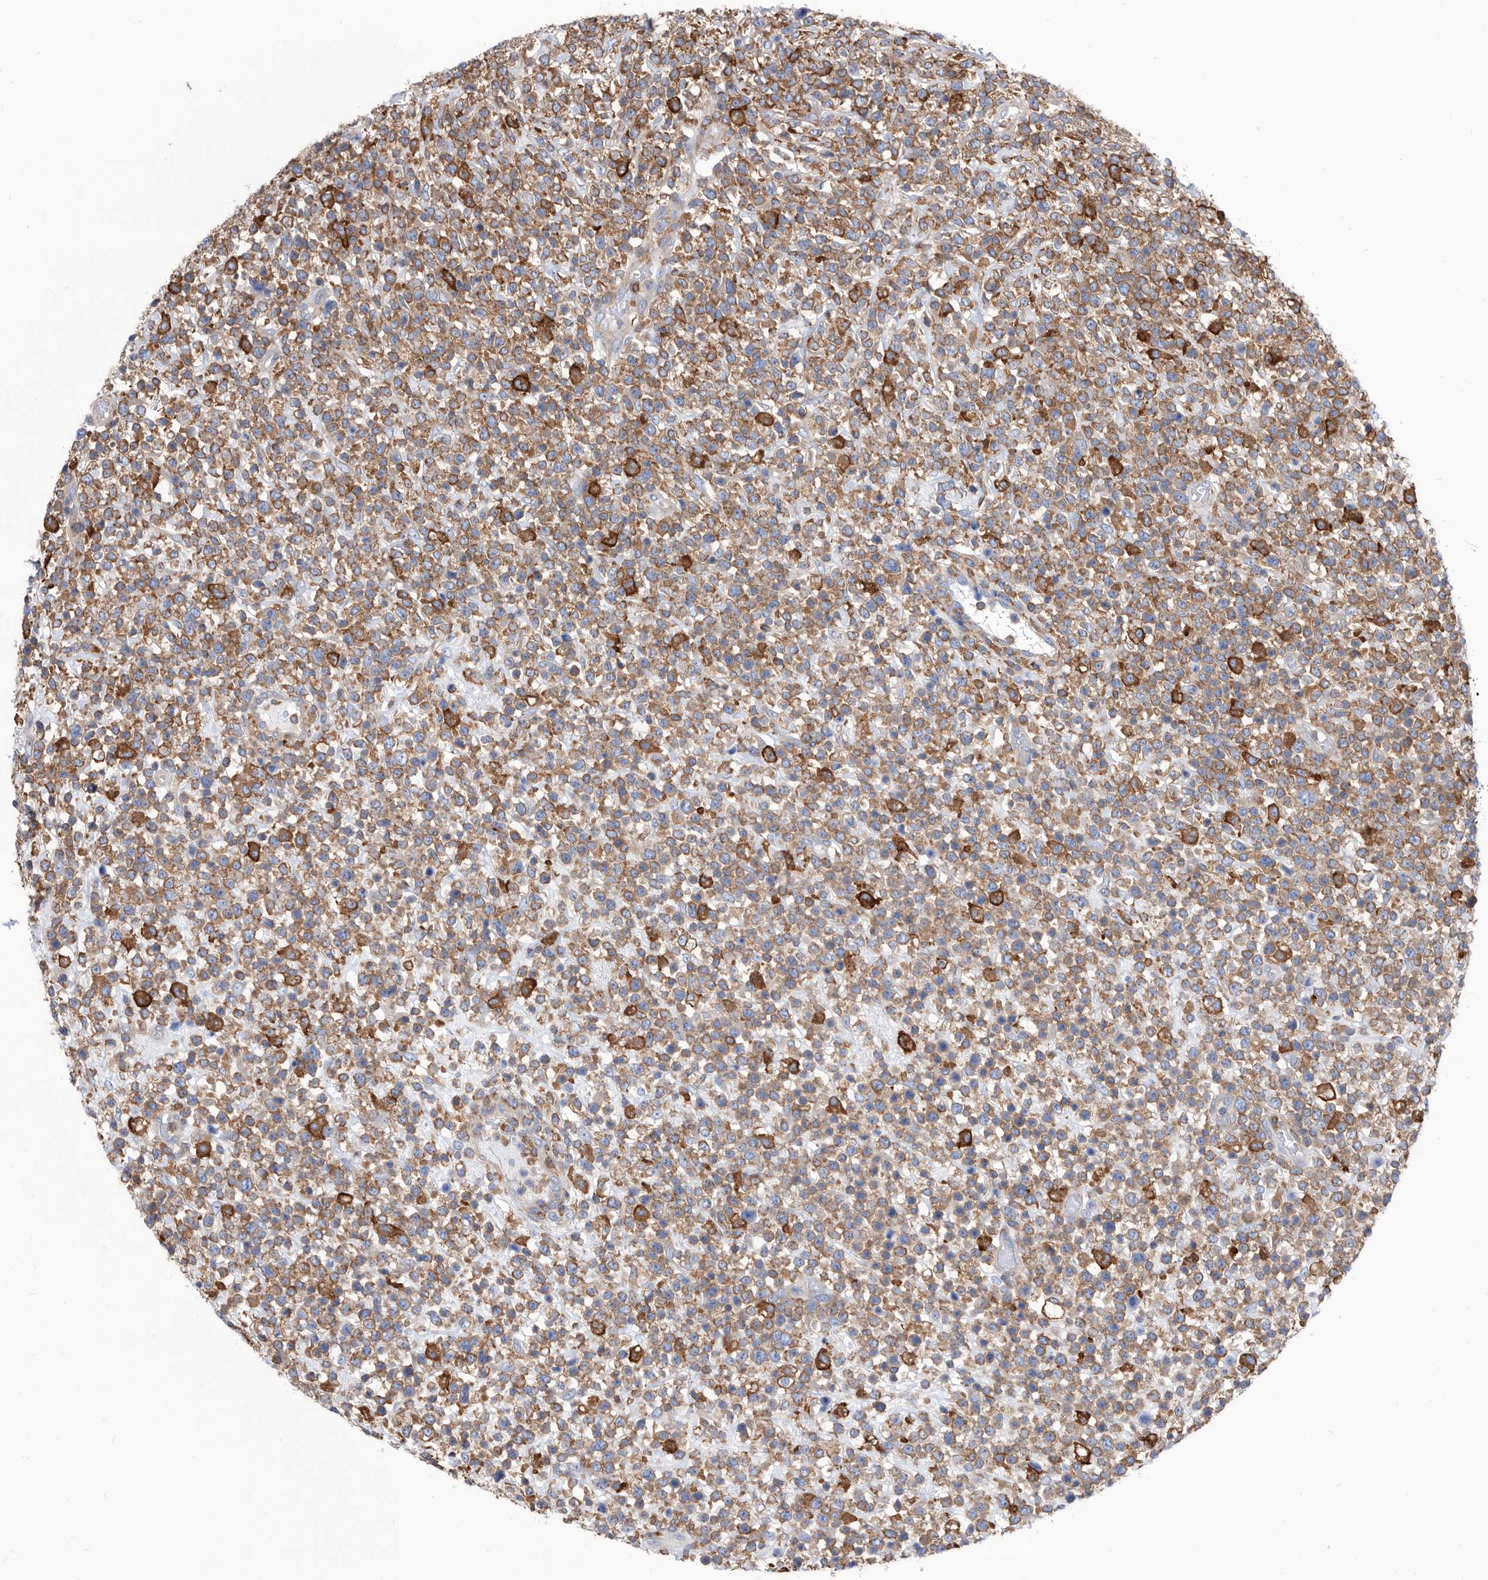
{"staining": {"intensity": "moderate", "quantity": ">75%", "location": "cytoplasmic/membranous"}, "tissue": "lymphoma", "cell_type": "Tumor cells", "image_type": "cancer", "snomed": [{"axis": "morphology", "description": "Malignant lymphoma, non-Hodgkin's type, High grade"}, {"axis": "topography", "description": "Colon"}], "caption": "This is an image of IHC staining of lymphoma, which shows moderate staining in the cytoplasmic/membranous of tumor cells.", "gene": "SMG7", "patient": {"sex": "female", "age": 53}}